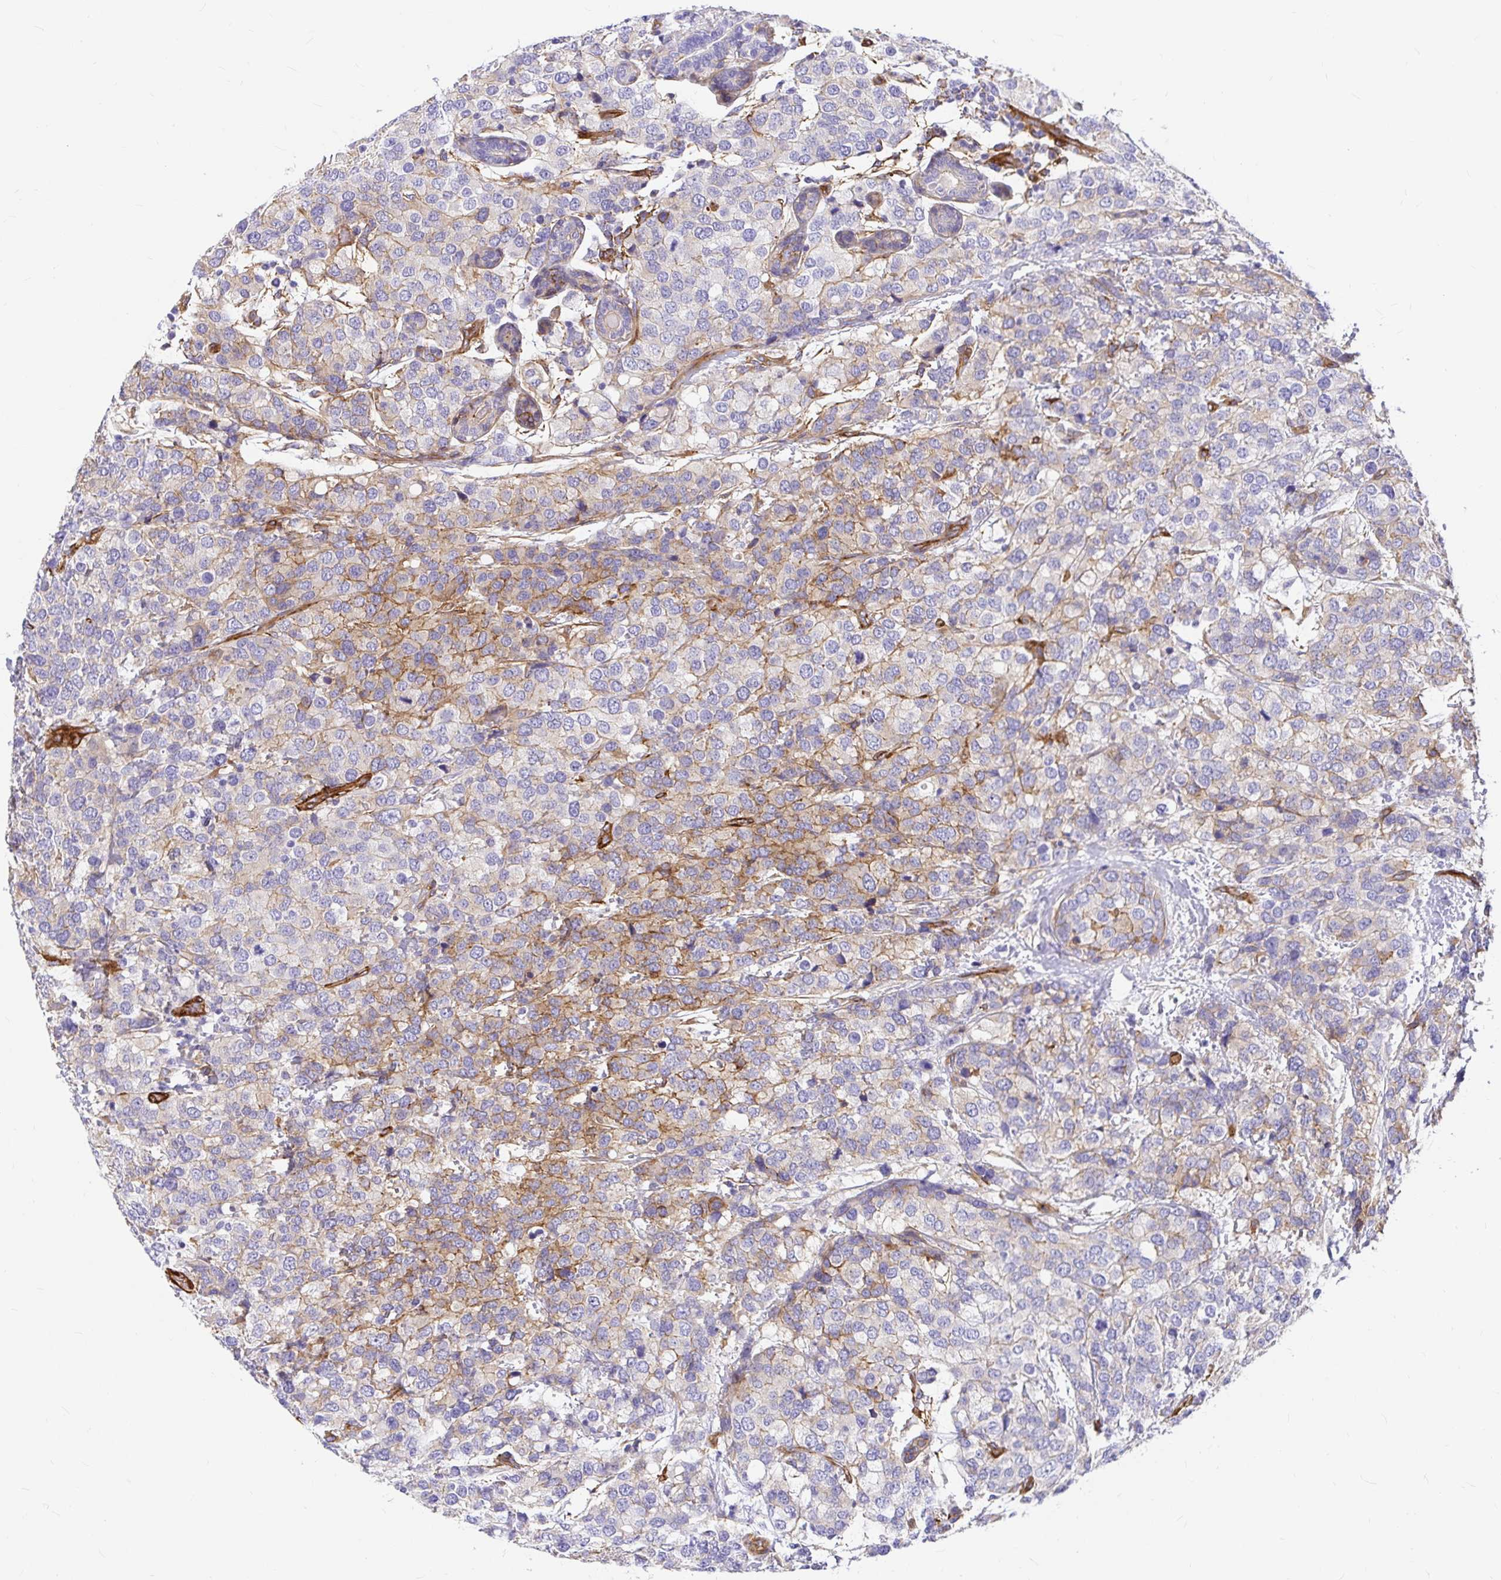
{"staining": {"intensity": "moderate", "quantity": "25%-75%", "location": "cytoplasmic/membranous"}, "tissue": "breast cancer", "cell_type": "Tumor cells", "image_type": "cancer", "snomed": [{"axis": "morphology", "description": "Lobular carcinoma"}, {"axis": "topography", "description": "Breast"}], "caption": "This histopathology image displays immunohistochemistry (IHC) staining of lobular carcinoma (breast), with medium moderate cytoplasmic/membranous expression in approximately 25%-75% of tumor cells.", "gene": "MYO1B", "patient": {"sex": "female", "age": 59}}